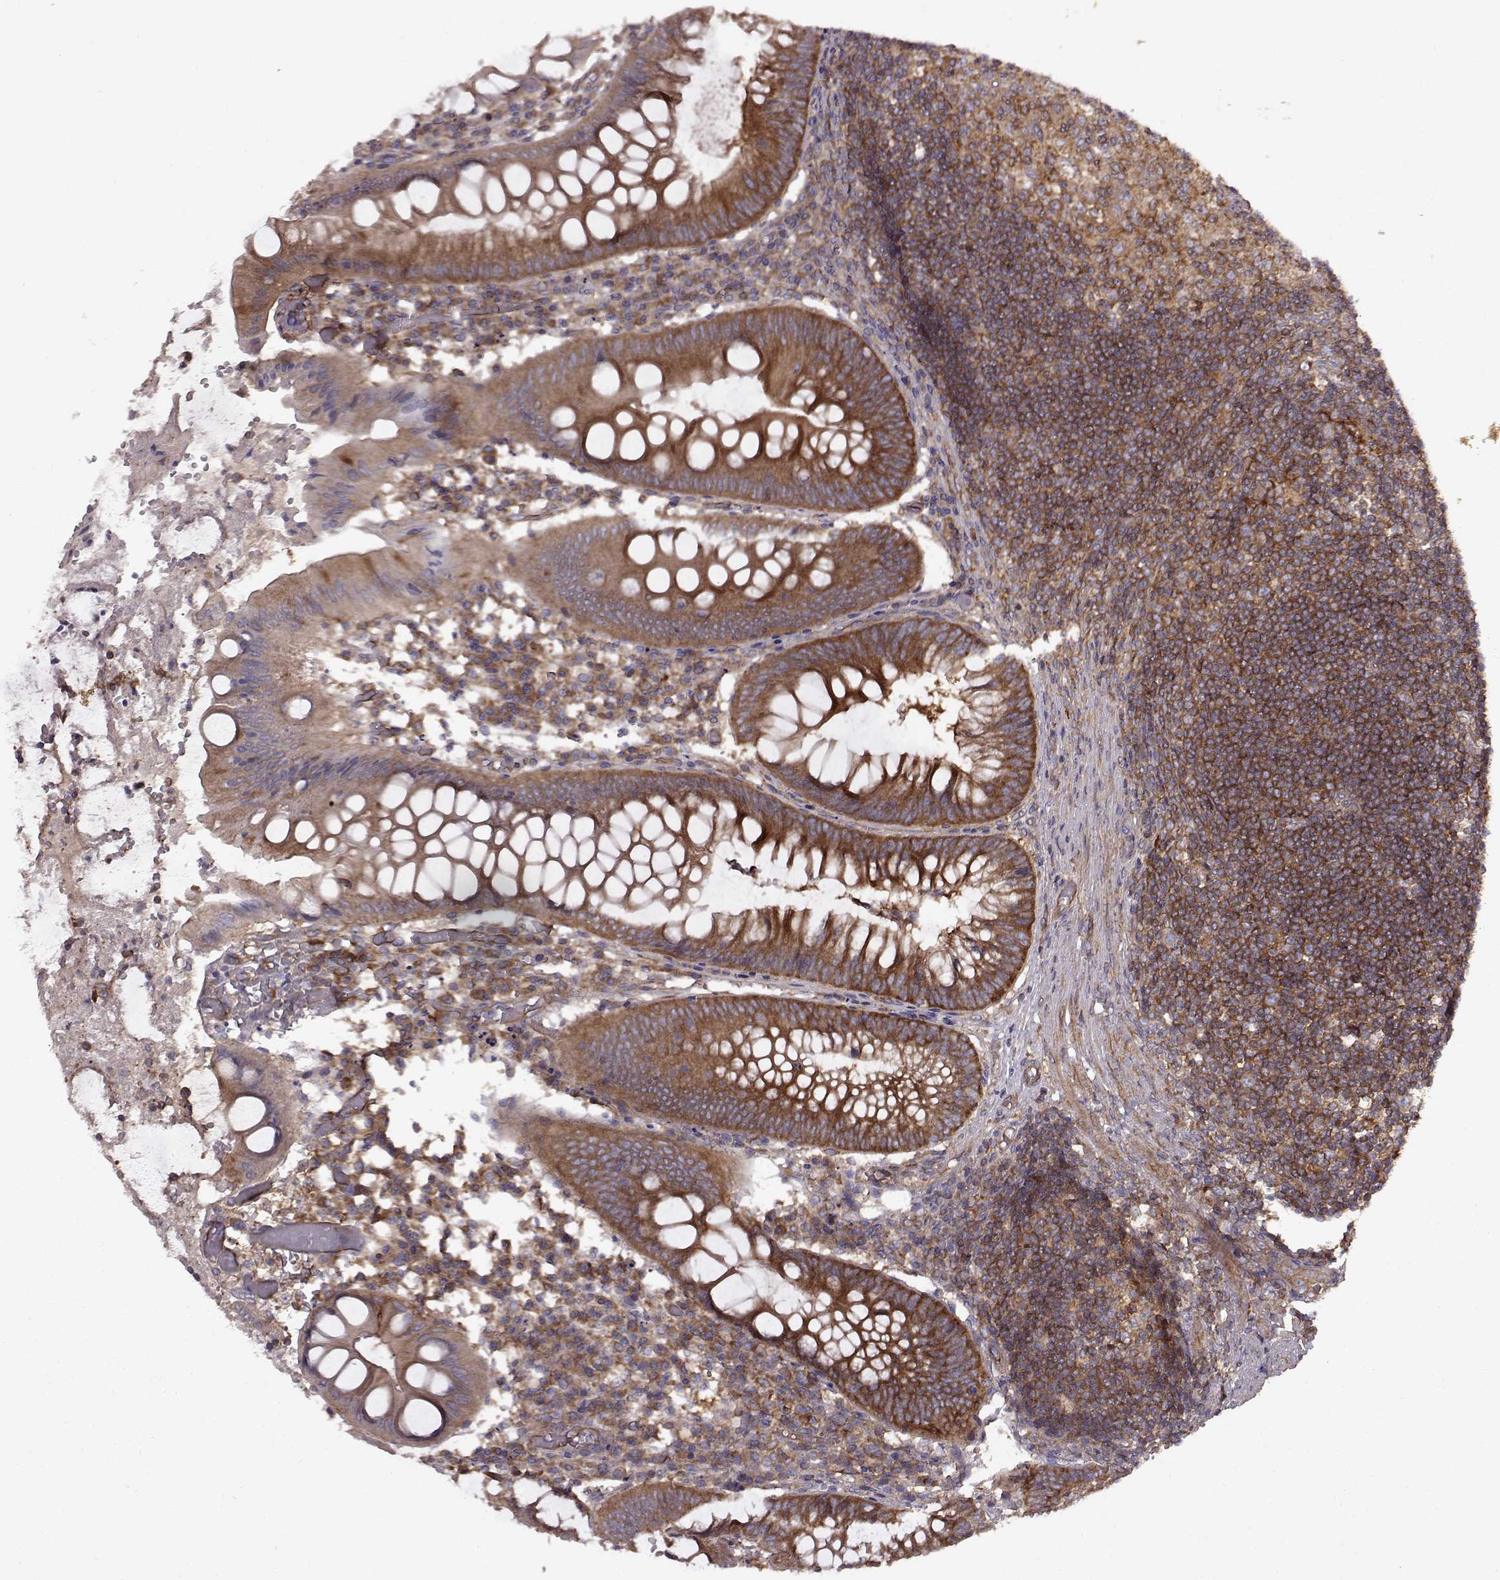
{"staining": {"intensity": "moderate", "quantity": "25%-75%", "location": "cytoplasmic/membranous"}, "tissue": "appendix", "cell_type": "Glandular cells", "image_type": "normal", "snomed": [{"axis": "morphology", "description": "Normal tissue, NOS"}, {"axis": "morphology", "description": "Inflammation, NOS"}, {"axis": "topography", "description": "Appendix"}], "caption": "Immunohistochemistry photomicrograph of normal appendix stained for a protein (brown), which demonstrates medium levels of moderate cytoplasmic/membranous staining in about 25%-75% of glandular cells.", "gene": "RABGAP1", "patient": {"sex": "male", "age": 16}}